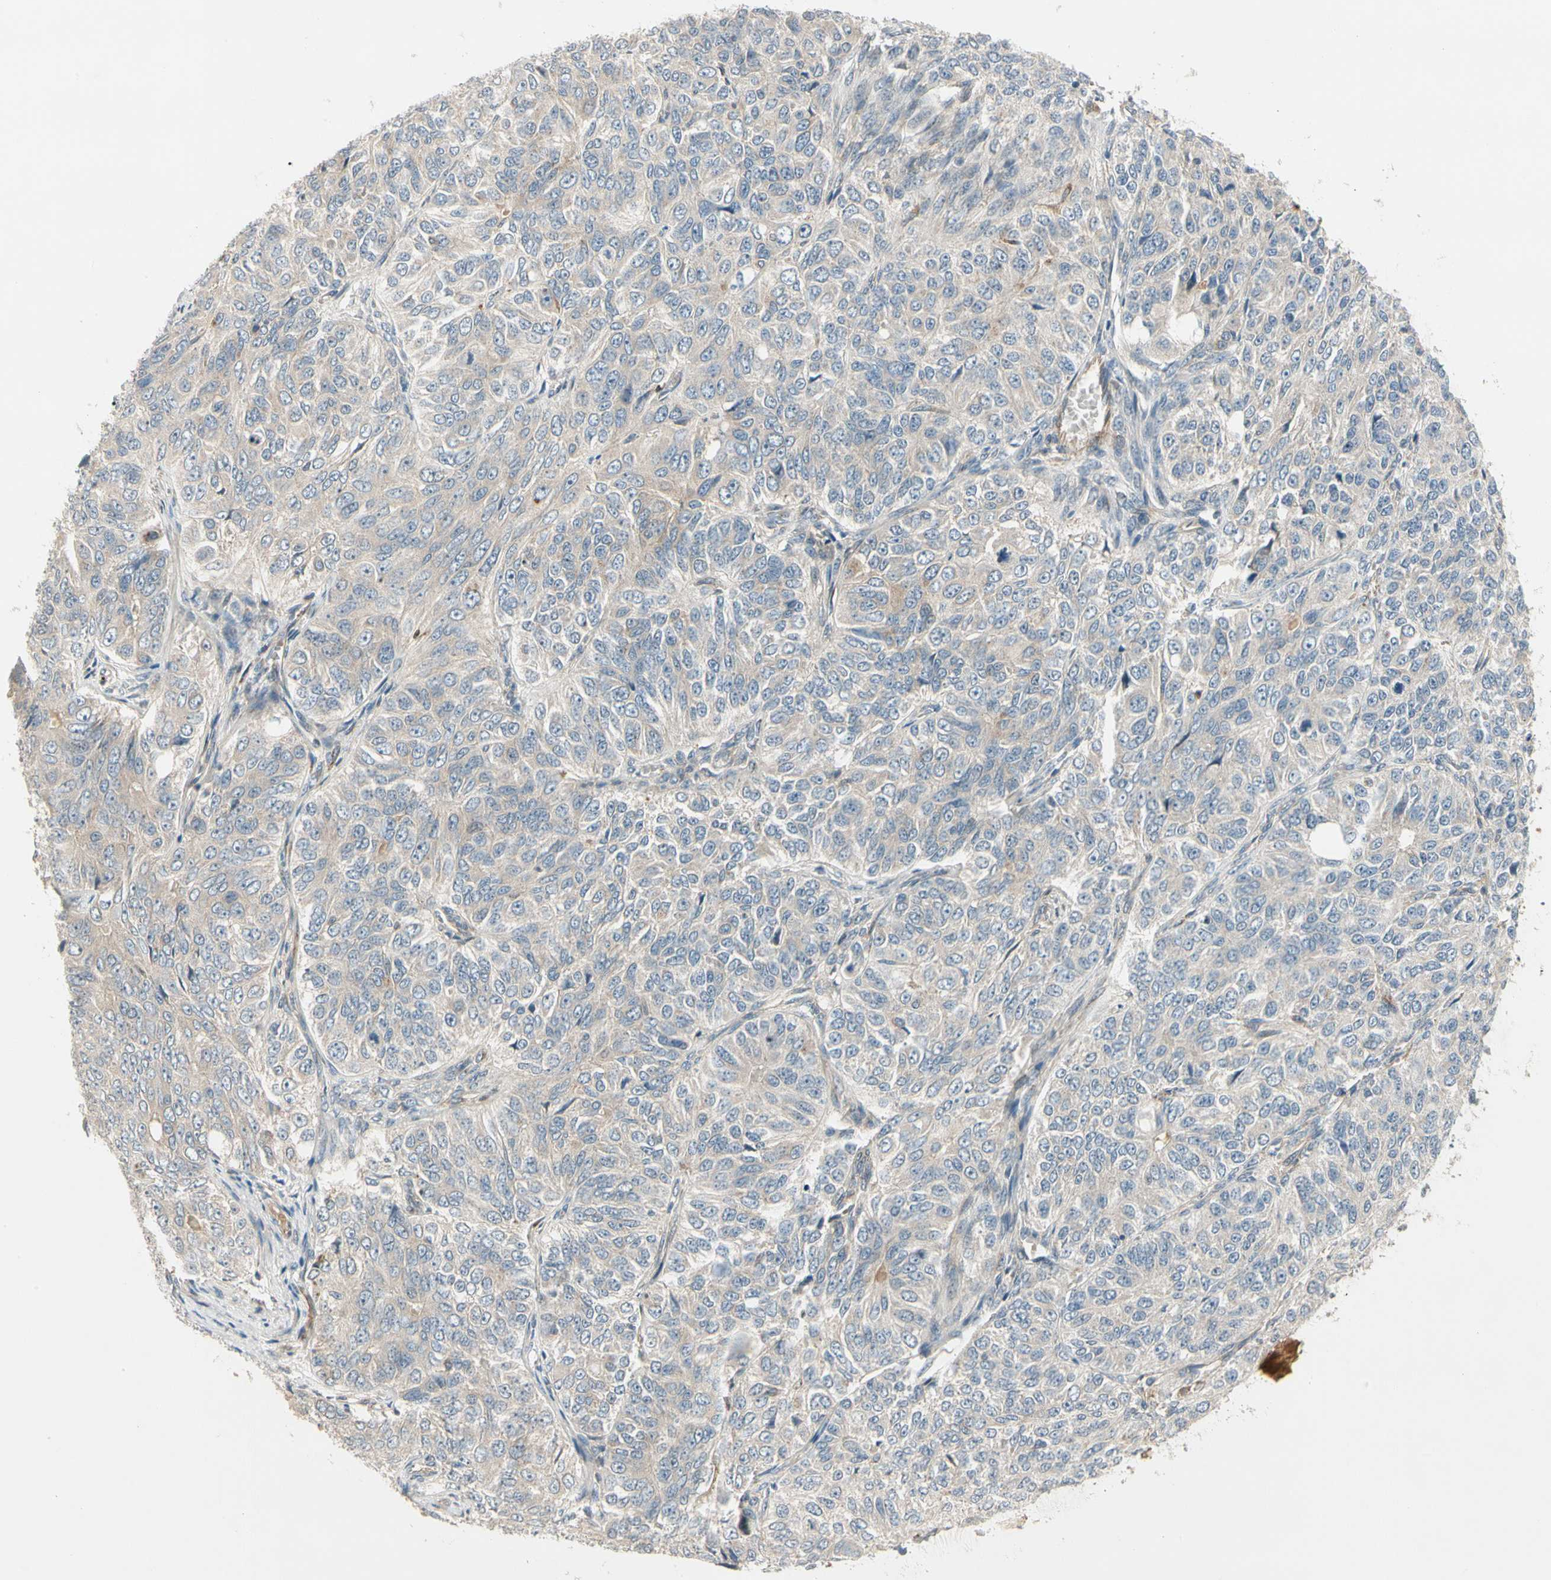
{"staining": {"intensity": "weak", "quantity": ">75%", "location": "cytoplasmic/membranous"}, "tissue": "ovarian cancer", "cell_type": "Tumor cells", "image_type": "cancer", "snomed": [{"axis": "morphology", "description": "Carcinoma, endometroid"}, {"axis": "topography", "description": "Ovary"}], "caption": "Immunohistochemical staining of human ovarian cancer (endometroid carcinoma) demonstrates weak cytoplasmic/membranous protein positivity in approximately >75% of tumor cells. (IHC, brightfield microscopy, high magnification).", "gene": "F2R", "patient": {"sex": "female", "age": 51}}